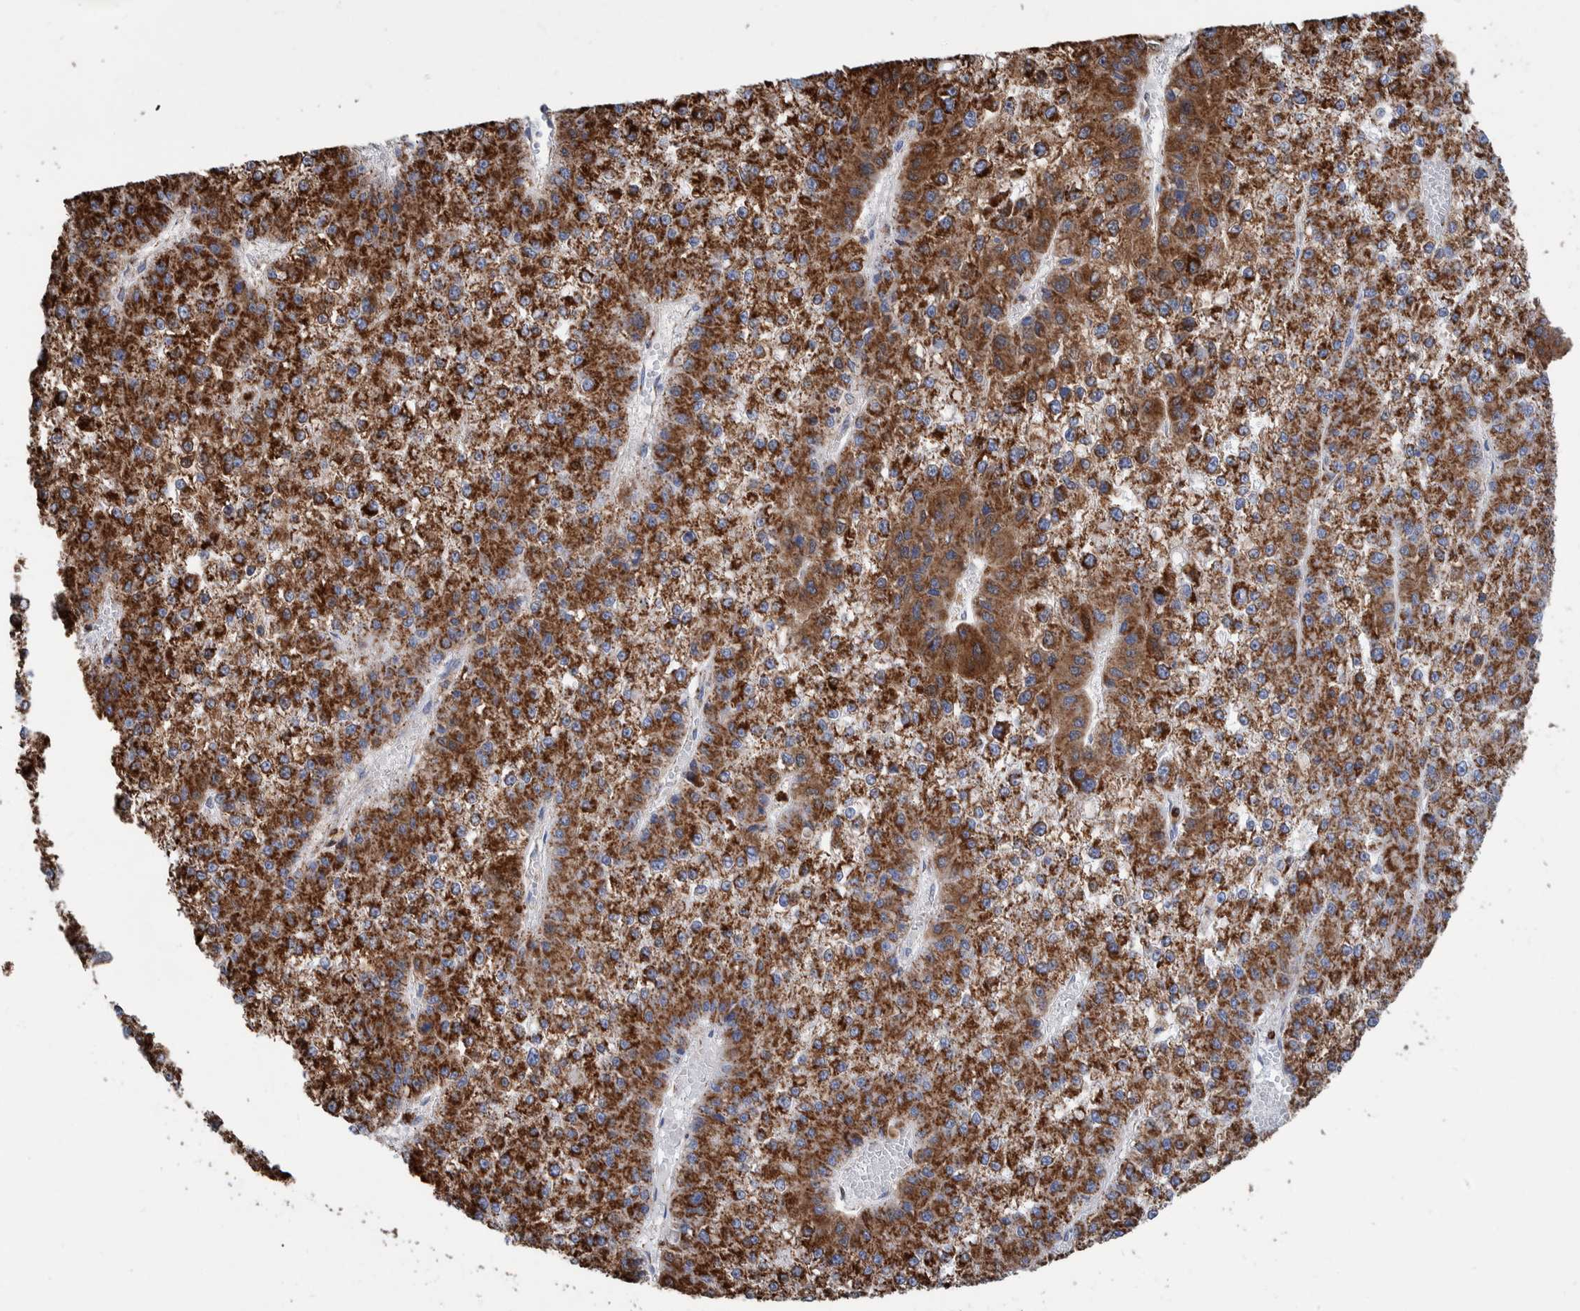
{"staining": {"intensity": "strong", "quantity": ">75%", "location": "cytoplasmic/membranous"}, "tissue": "liver cancer", "cell_type": "Tumor cells", "image_type": "cancer", "snomed": [{"axis": "morphology", "description": "Carcinoma, Hepatocellular, NOS"}, {"axis": "topography", "description": "Liver"}], "caption": "The micrograph shows immunohistochemical staining of hepatocellular carcinoma (liver). There is strong cytoplasmic/membranous expression is present in approximately >75% of tumor cells.", "gene": "DECR1", "patient": {"sex": "female", "age": 73}}